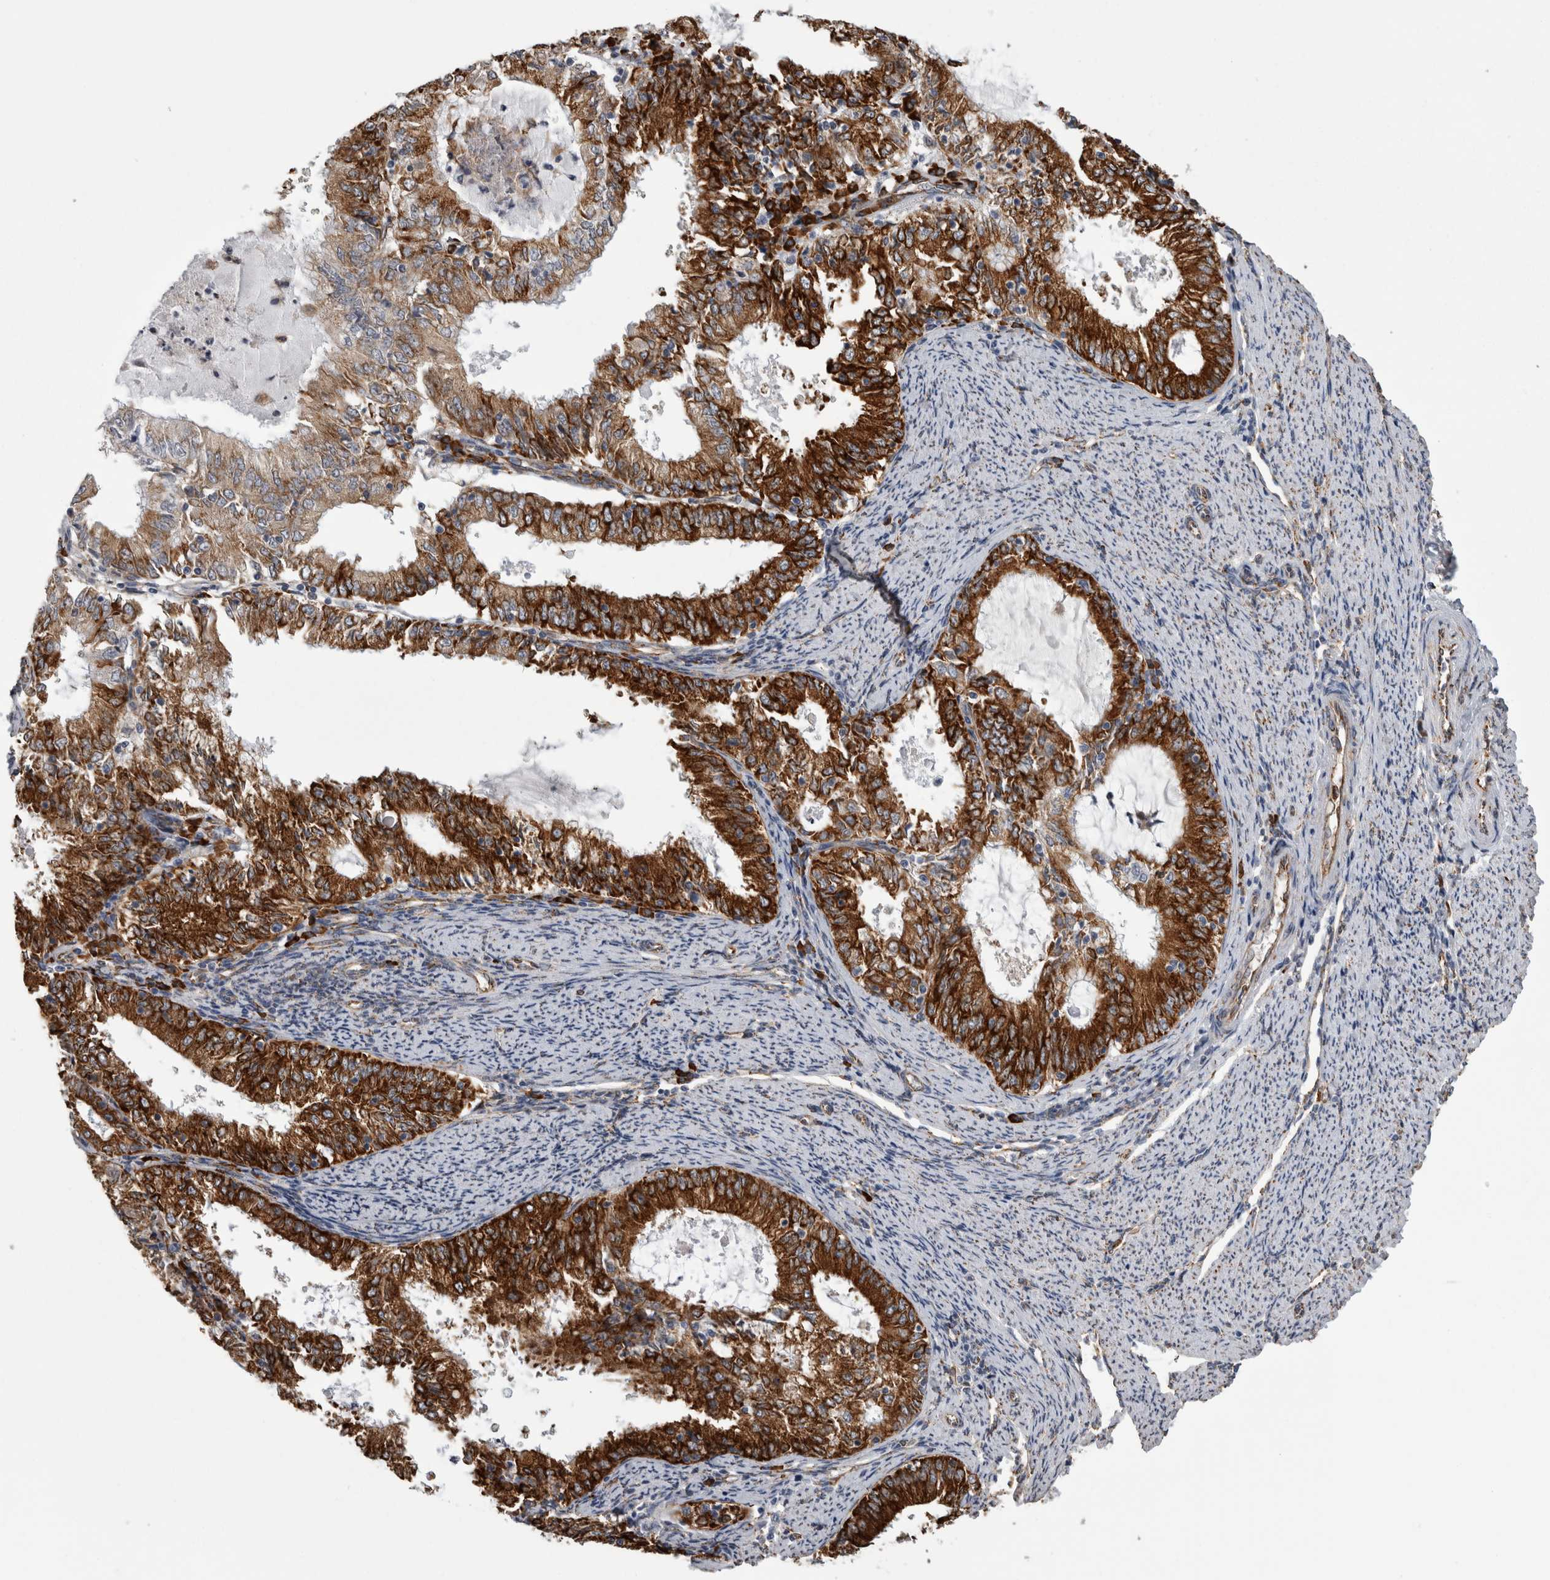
{"staining": {"intensity": "strong", "quantity": ">75%", "location": "cytoplasmic/membranous"}, "tissue": "endometrial cancer", "cell_type": "Tumor cells", "image_type": "cancer", "snomed": [{"axis": "morphology", "description": "Adenocarcinoma, NOS"}, {"axis": "topography", "description": "Endometrium"}], "caption": "Immunohistochemistry (IHC) (DAB (3,3'-diaminobenzidine)) staining of endometrial adenocarcinoma demonstrates strong cytoplasmic/membranous protein expression in approximately >75% of tumor cells. Nuclei are stained in blue.", "gene": "FHIP2B", "patient": {"sex": "female", "age": 57}}